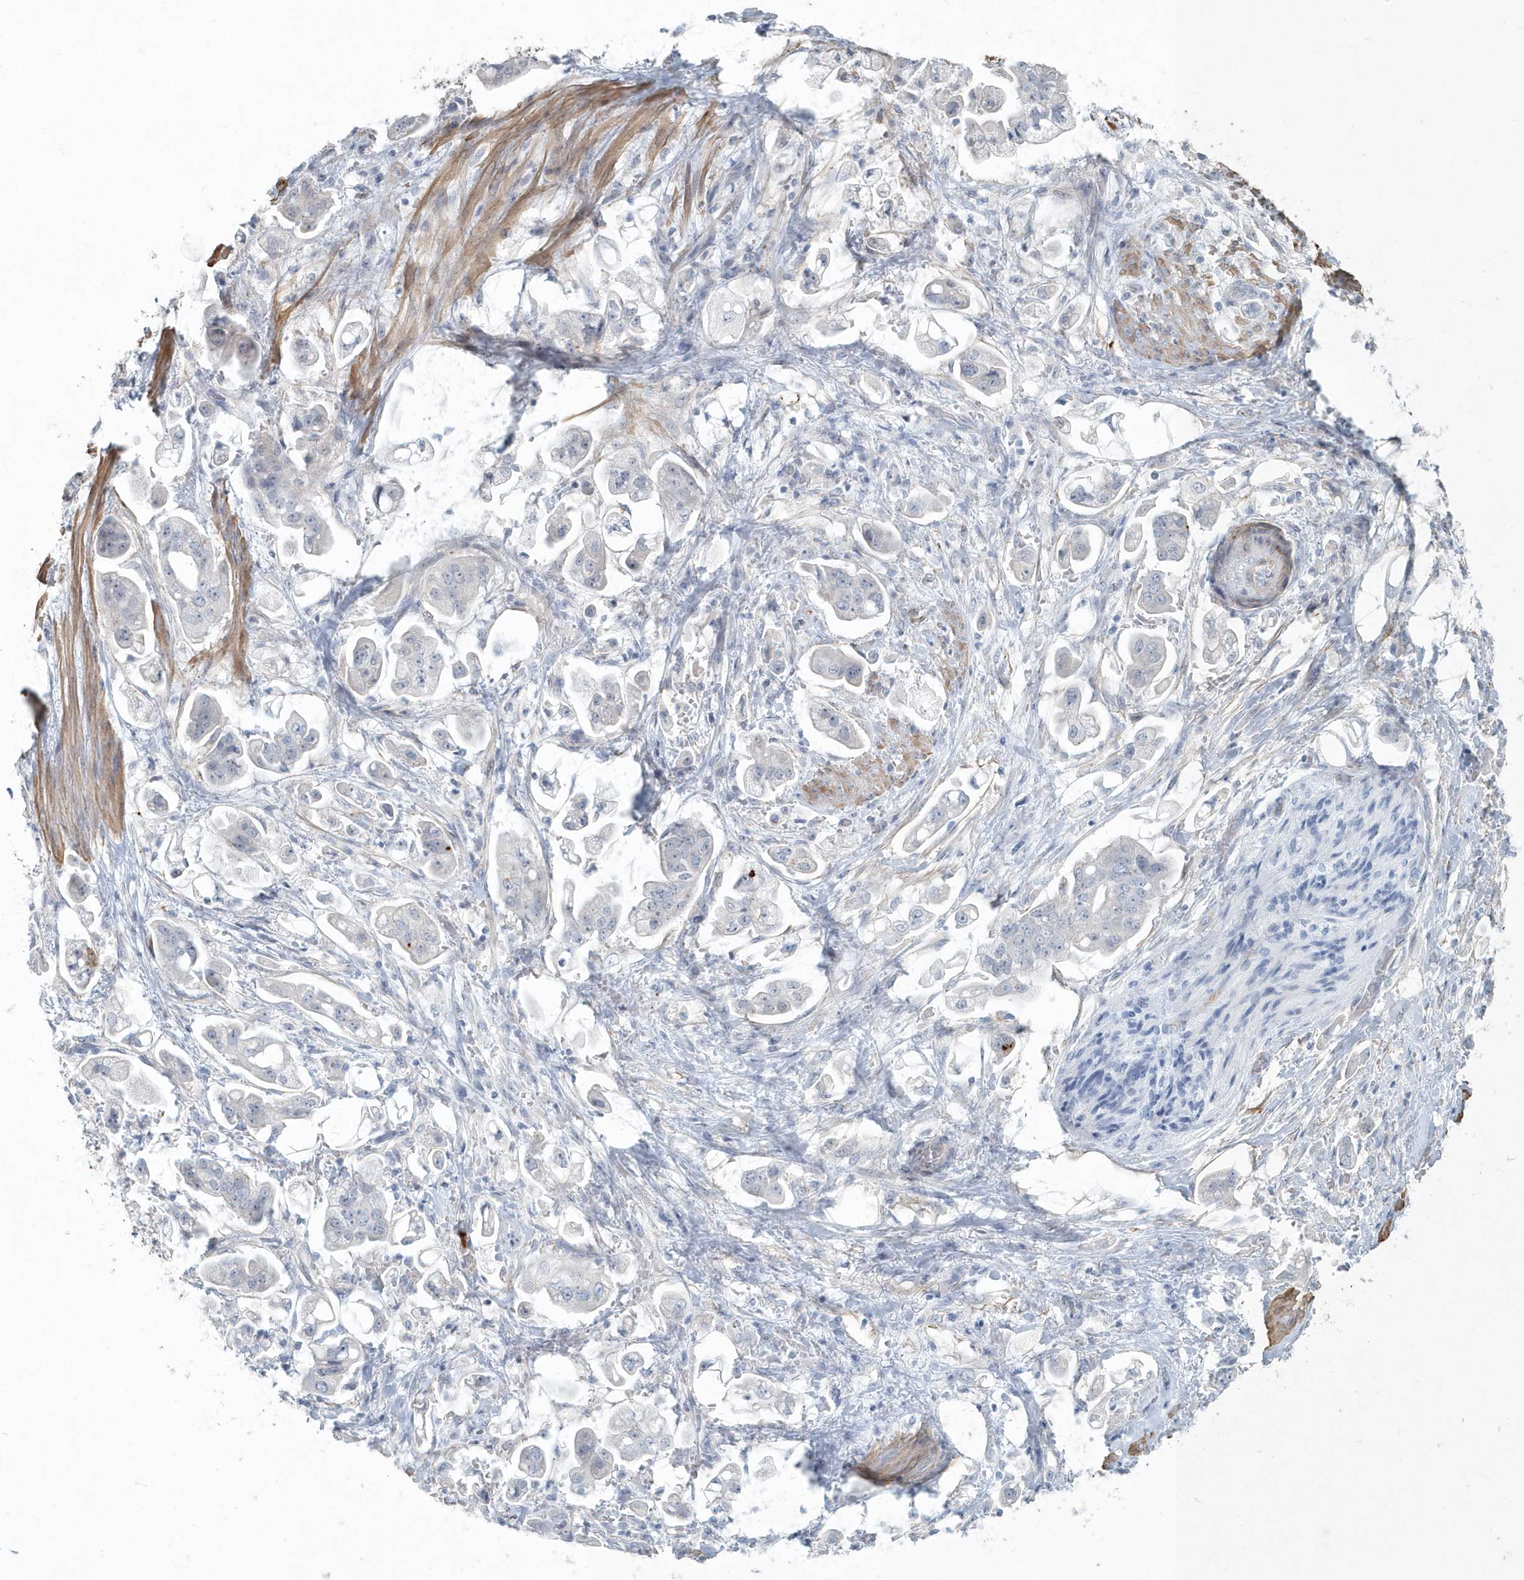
{"staining": {"intensity": "negative", "quantity": "none", "location": "none"}, "tissue": "stomach cancer", "cell_type": "Tumor cells", "image_type": "cancer", "snomed": [{"axis": "morphology", "description": "Adenocarcinoma, NOS"}, {"axis": "topography", "description": "Stomach"}], "caption": "This photomicrograph is of stomach cancer (adenocarcinoma) stained with immunohistochemistry to label a protein in brown with the nuclei are counter-stained blue. There is no staining in tumor cells.", "gene": "MYOT", "patient": {"sex": "male", "age": 62}}